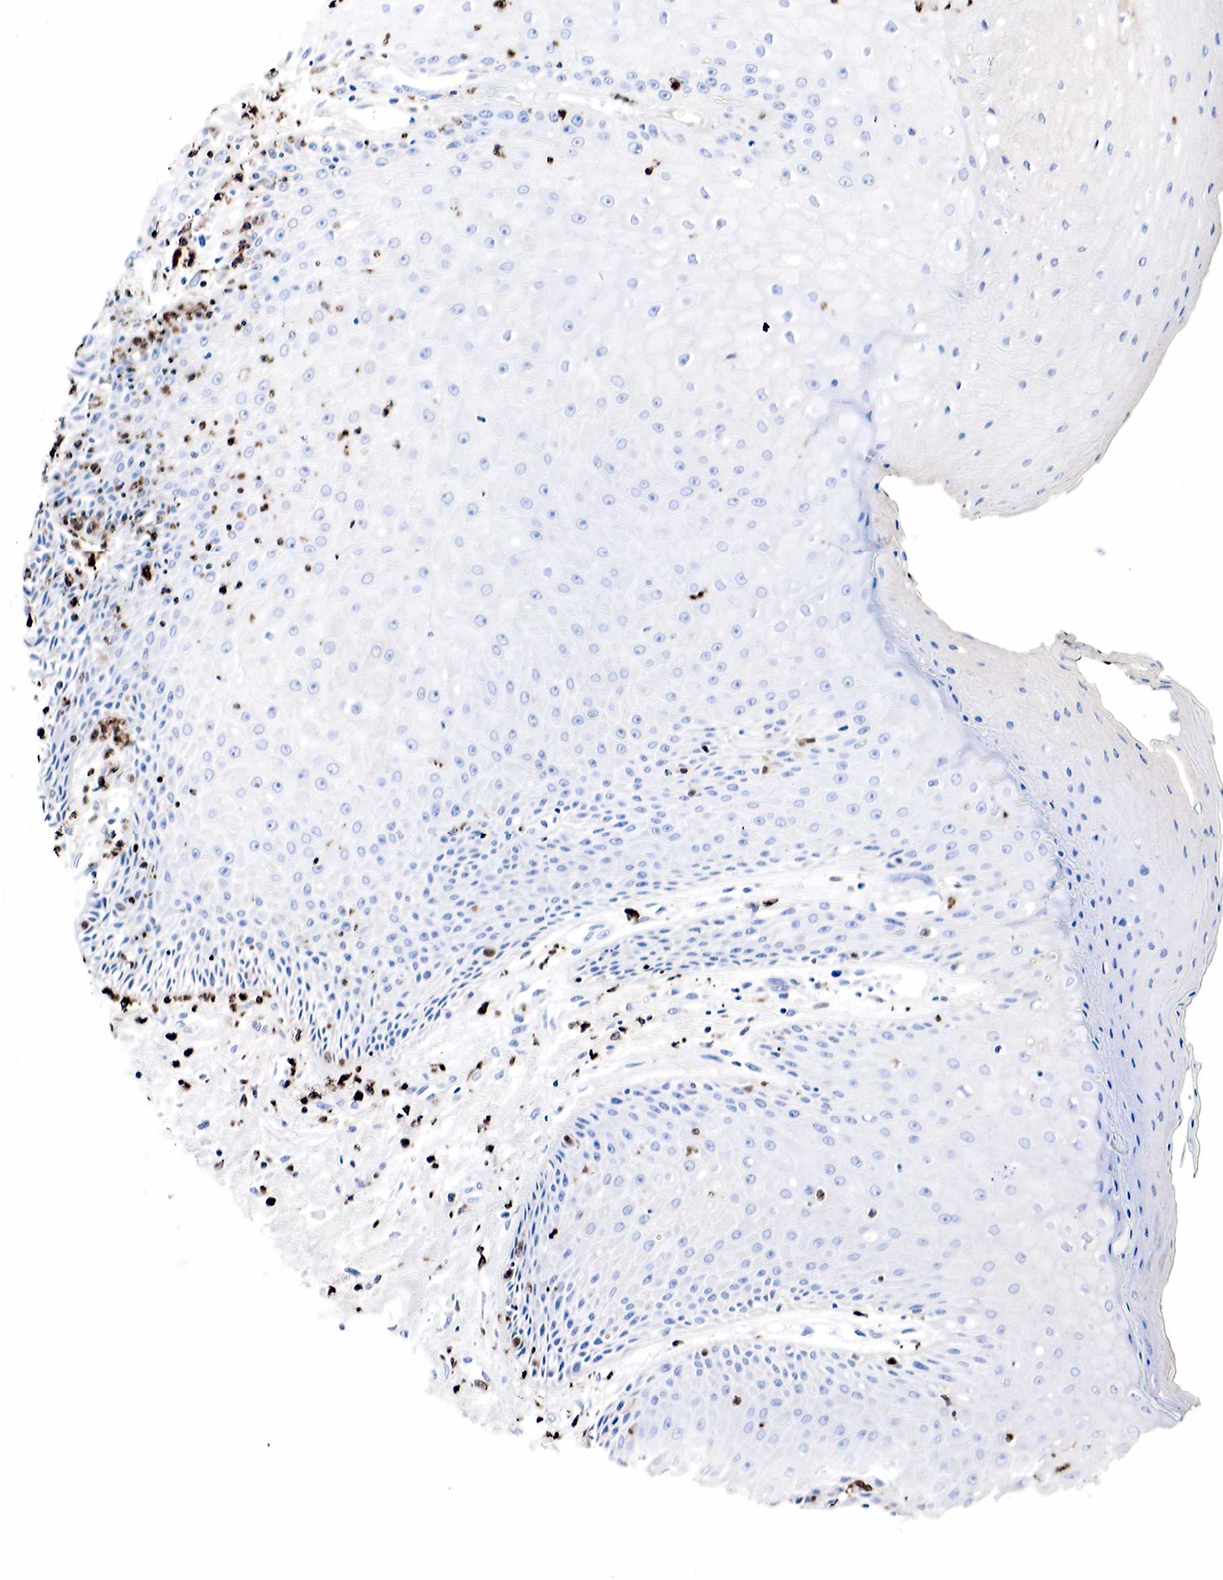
{"staining": {"intensity": "negative", "quantity": "none", "location": "none"}, "tissue": "skin", "cell_type": "Epidermal cells", "image_type": "normal", "snomed": [{"axis": "morphology", "description": "Normal tissue, NOS"}, {"axis": "topography", "description": "Skin"}, {"axis": "topography", "description": "Anal"}], "caption": "Immunohistochemistry (IHC) of unremarkable human skin reveals no staining in epidermal cells.", "gene": "LYZ", "patient": {"sex": "male", "age": 61}}